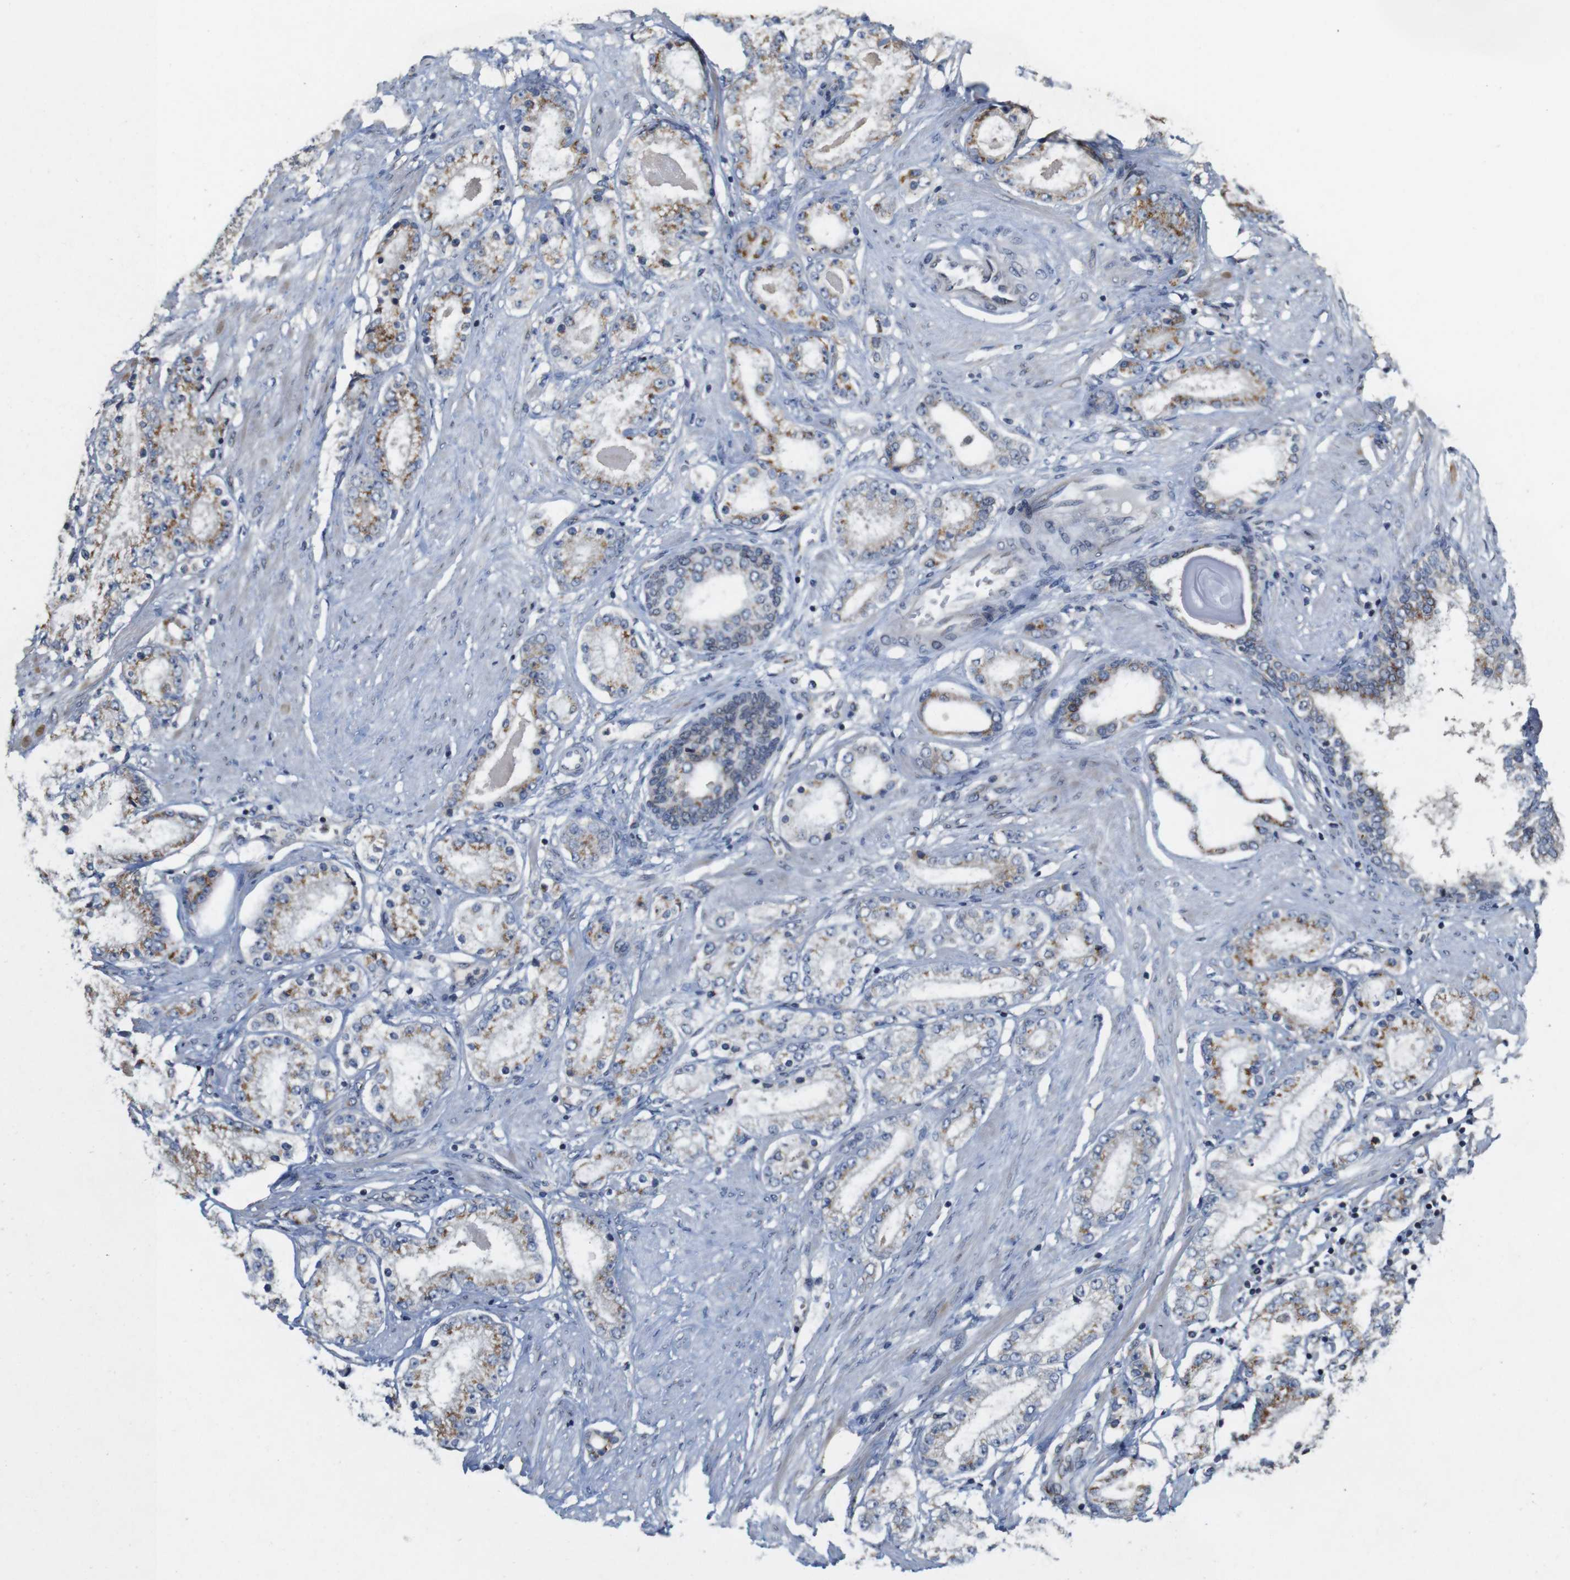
{"staining": {"intensity": "moderate", "quantity": "25%-75%", "location": "cytoplasmic/membranous"}, "tissue": "prostate cancer", "cell_type": "Tumor cells", "image_type": "cancer", "snomed": [{"axis": "morphology", "description": "Adenocarcinoma, Low grade"}, {"axis": "topography", "description": "Prostate"}], "caption": "Prostate cancer tissue reveals moderate cytoplasmic/membranous expression in approximately 25%-75% of tumor cells, visualized by immunohistochemistry.", "gene": "EFCAB14", "patient": {"sex": "male", "age": 63}}